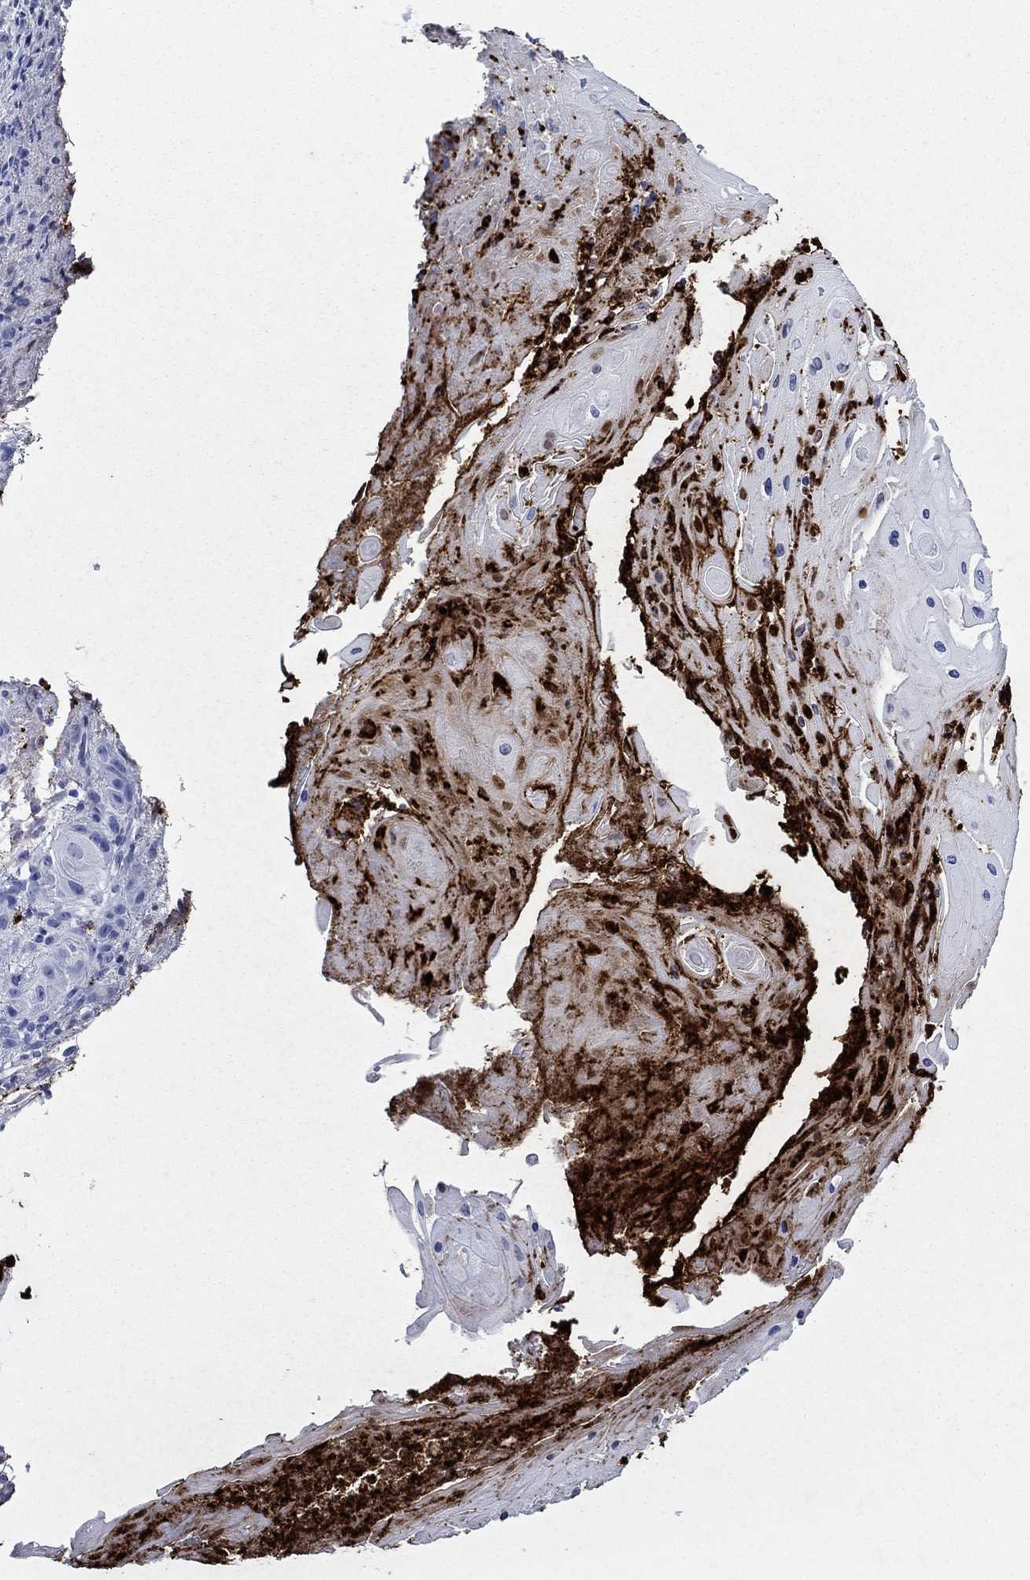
{"staining": {"intensity": "negative", "quantity": "none", "location": "none"}, "tissue": "skin cancer", "cell_type": "Tumor cells", "image_type": "cancer", "snomed": [{"axis": "morphology", "description": "Squamous cell carcinoma, NOS"}, {"axis": "topography", "description": "Skin"}], "caption": "IHC photomicrograph of neoplastic tissue: squamous cell carcinoma (skin) stained with DAB (3,3'-diaminobenzidine) shows no significant protein positivity in tumor cells.", "gene": "AZU1", "patient": {"sex": "male", "age": 62}}